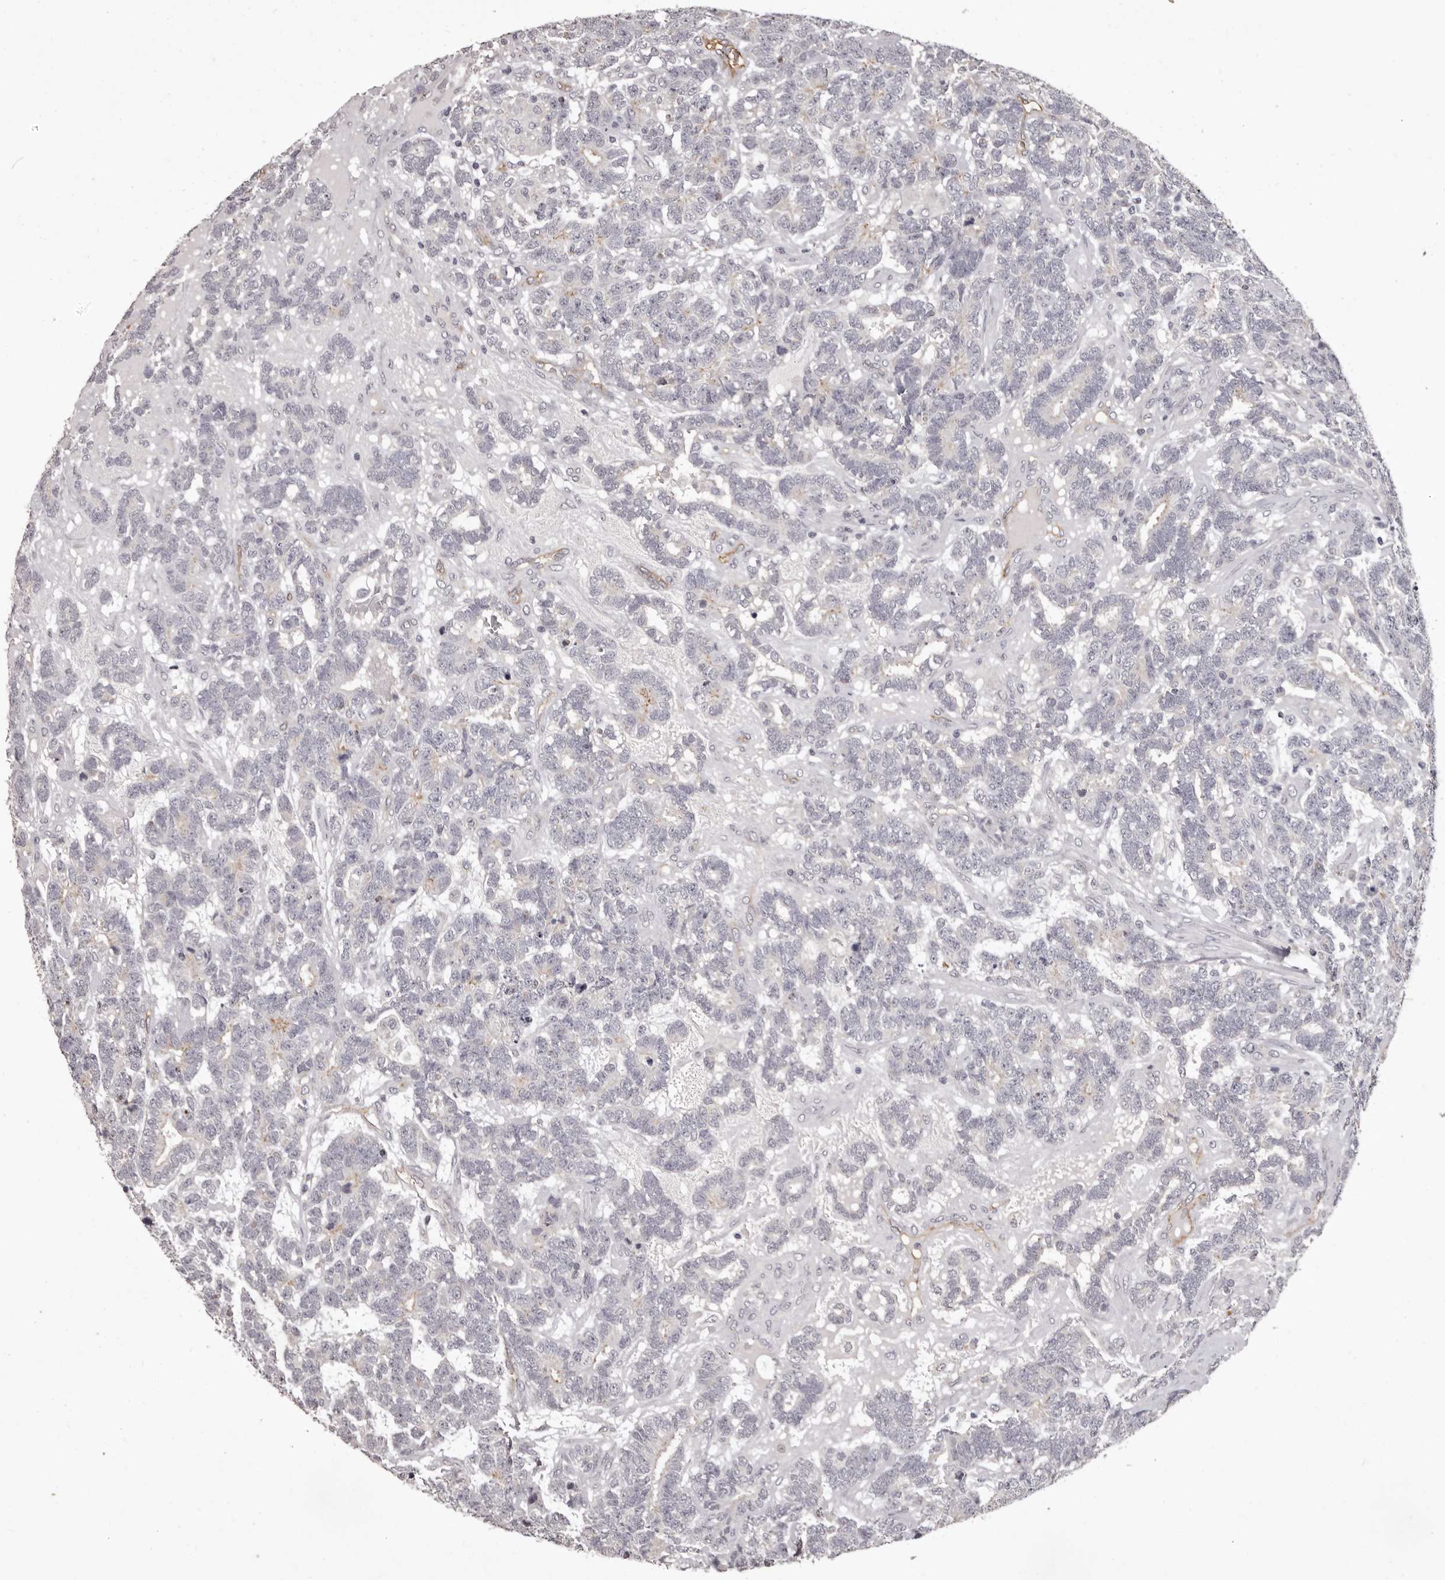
{"staining": {"intensity": "negative", "quantity": "none", "location": "none"}, "tissue": "testis cancer", "cell_type": "Tumor cells", "image_type": "cancer", "snomed": [{"axis": "morphology", "description": "Carcinoma, Embryonal, NOS"}, {"axis": "topography", "description": "Testis"}], "caption": "Testis embryonal carcinoma was stained to show a protein in brown. There is no significant expression in tumor cells.", "gene": "GPR78", "patient": {"sex": "male", "age": 26}}